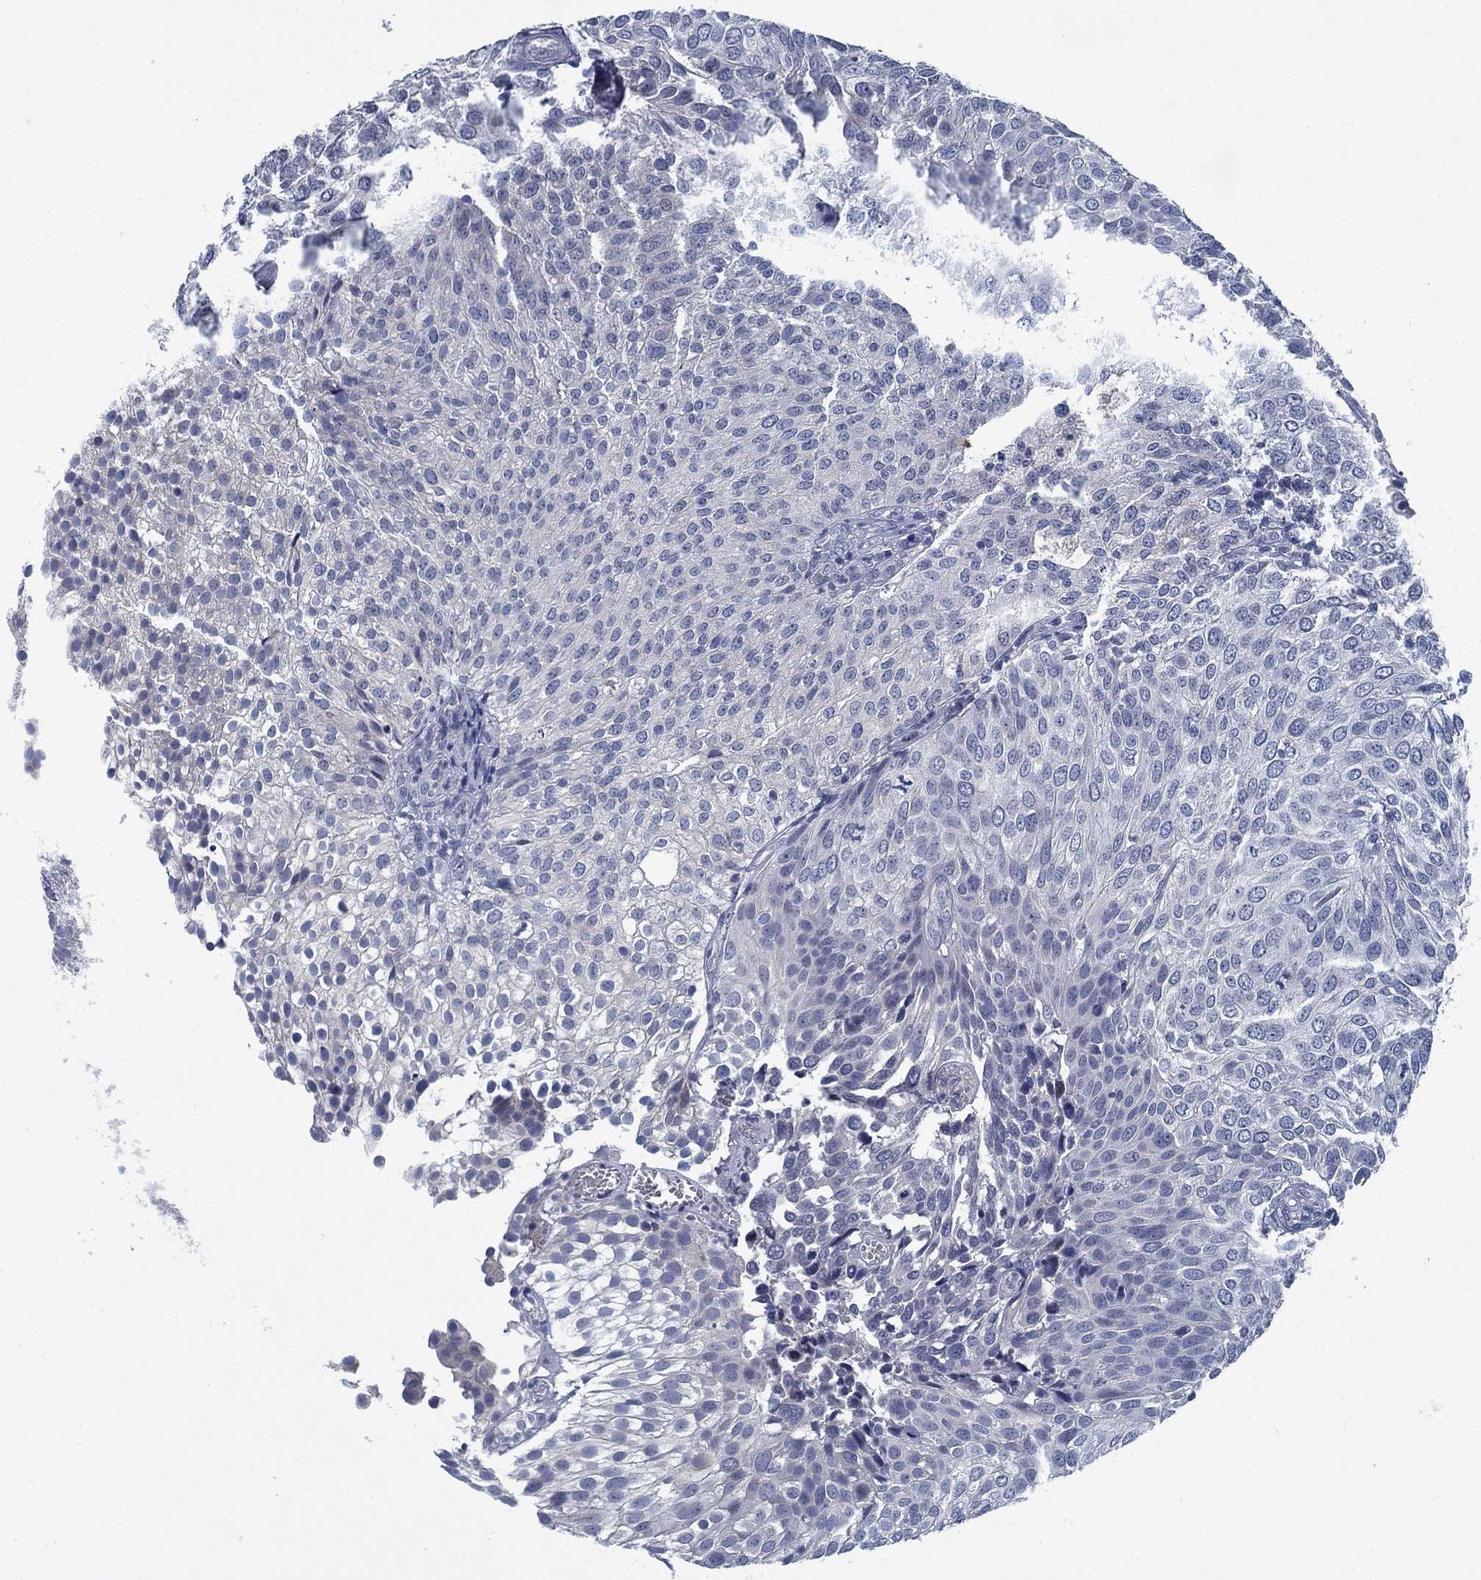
{"staining": {"intensity": "negative", "quantity": "none", "location": "none"}, "tissue": "urothelial cancer", "cell_type": "Tumor cells", "image_type": "cancer", "snomed": [{"axis": "morphology", "description": "Urothelial carcinoma, High grade"}, {"axis": "topography", "description": "Urinary bladder"}], "caption": "IHC photomicrograph of neoplastic tissue: human high-grade urothelial carcinoma stained with DAB (3,3'-diaminobenzidine) demonstrates no significant protein positivity in tumor cells.", "gene": "PNMA8A", "patient": {"sex": "female", "age": 79}}